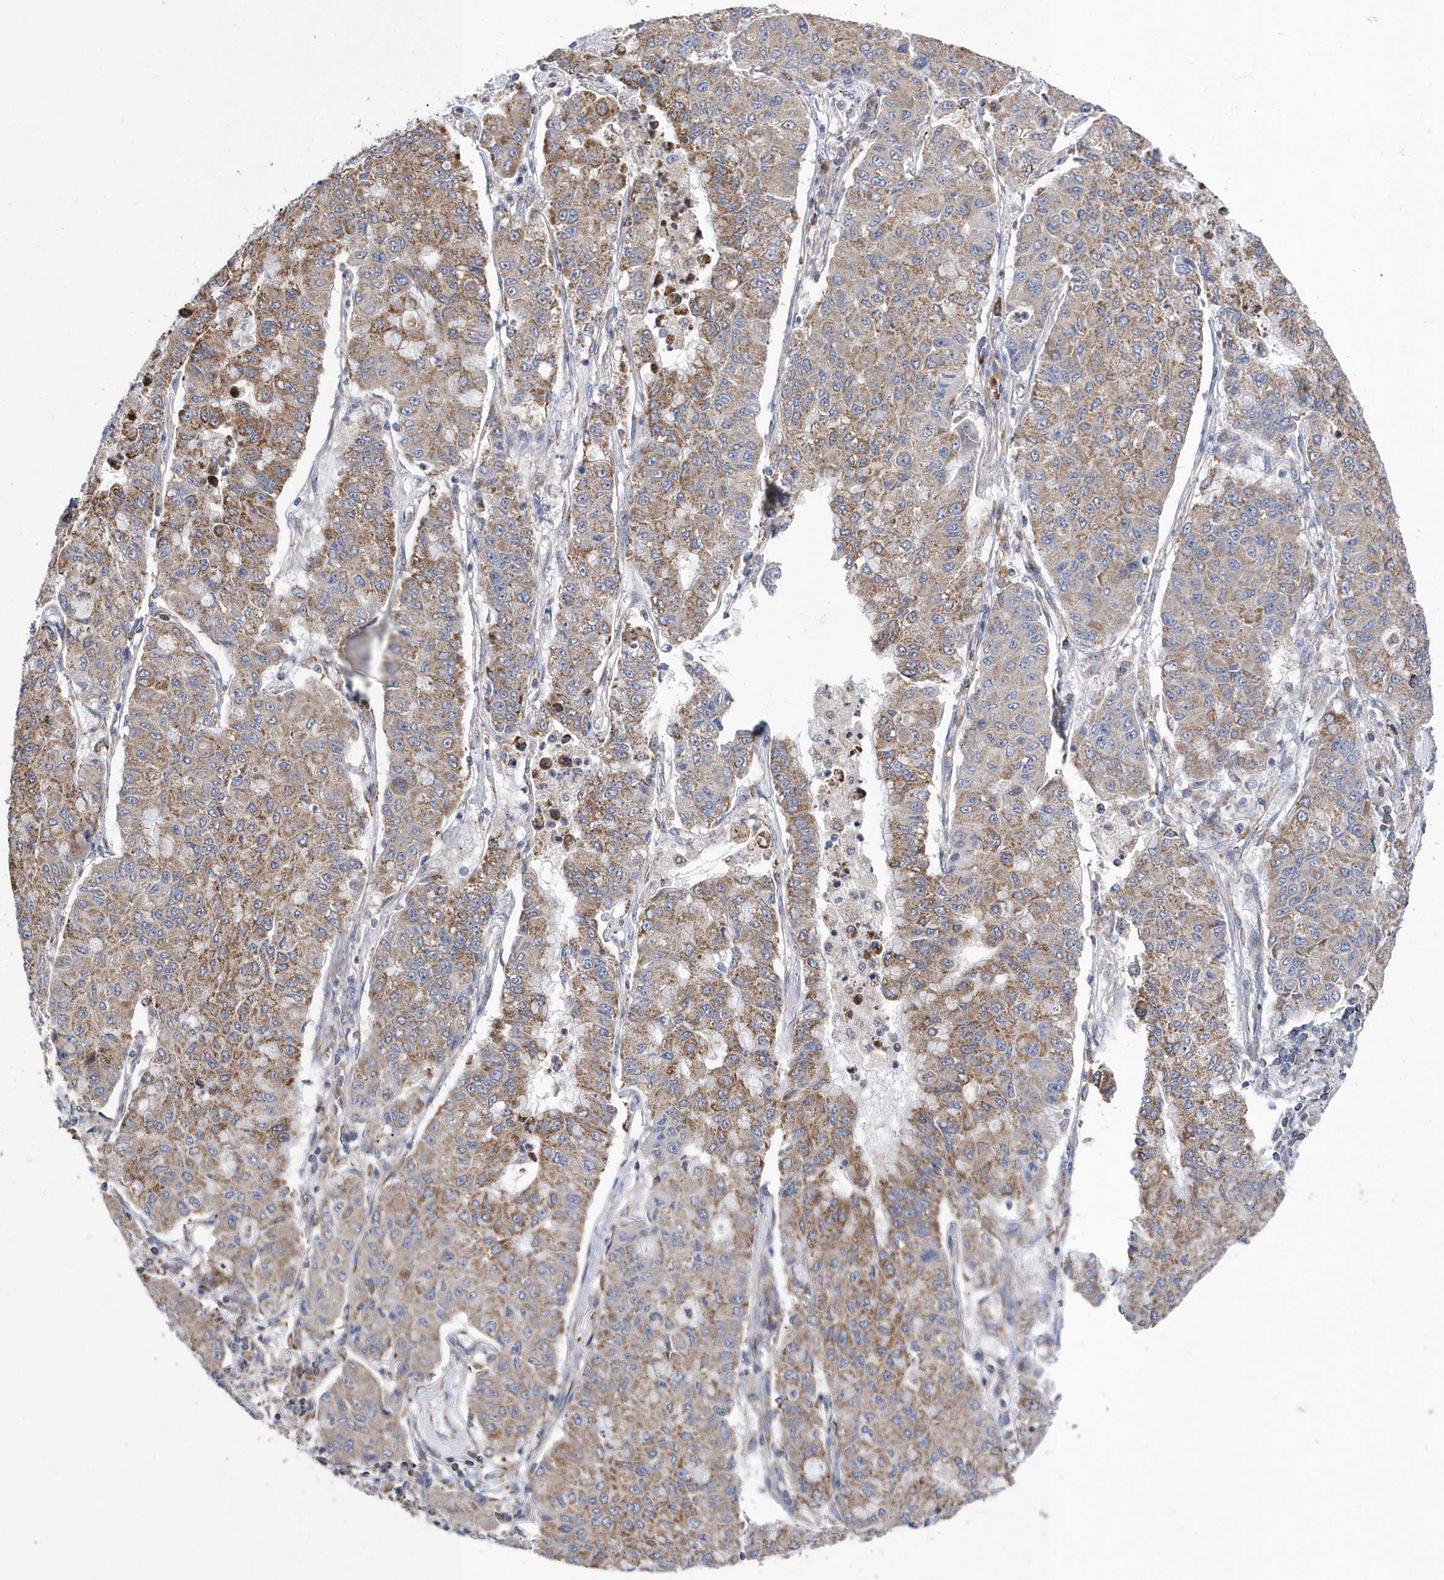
{"staining": {"intensity": "moderate", "quantity": ">75%", "location": "cytoplasmic/membranous"}, "tissue": "lung cancer", "cell_type": "Tumor cells", "image_type": "cancer", "snomed": [{"axis": "morphology", "description": "Squamous cell carcinoma, NOS"}, {"axis": "topography", "description": "Lung"}], "caption": "Lung squamous cell carcinoma was stained to show a protein in brown. There is medium levels of moderate cytoplasmic/membranous expression in approximately >75% of tumor cells.", "gene": "SPATA5", "patient": {"sex": "male", "age": 74}}